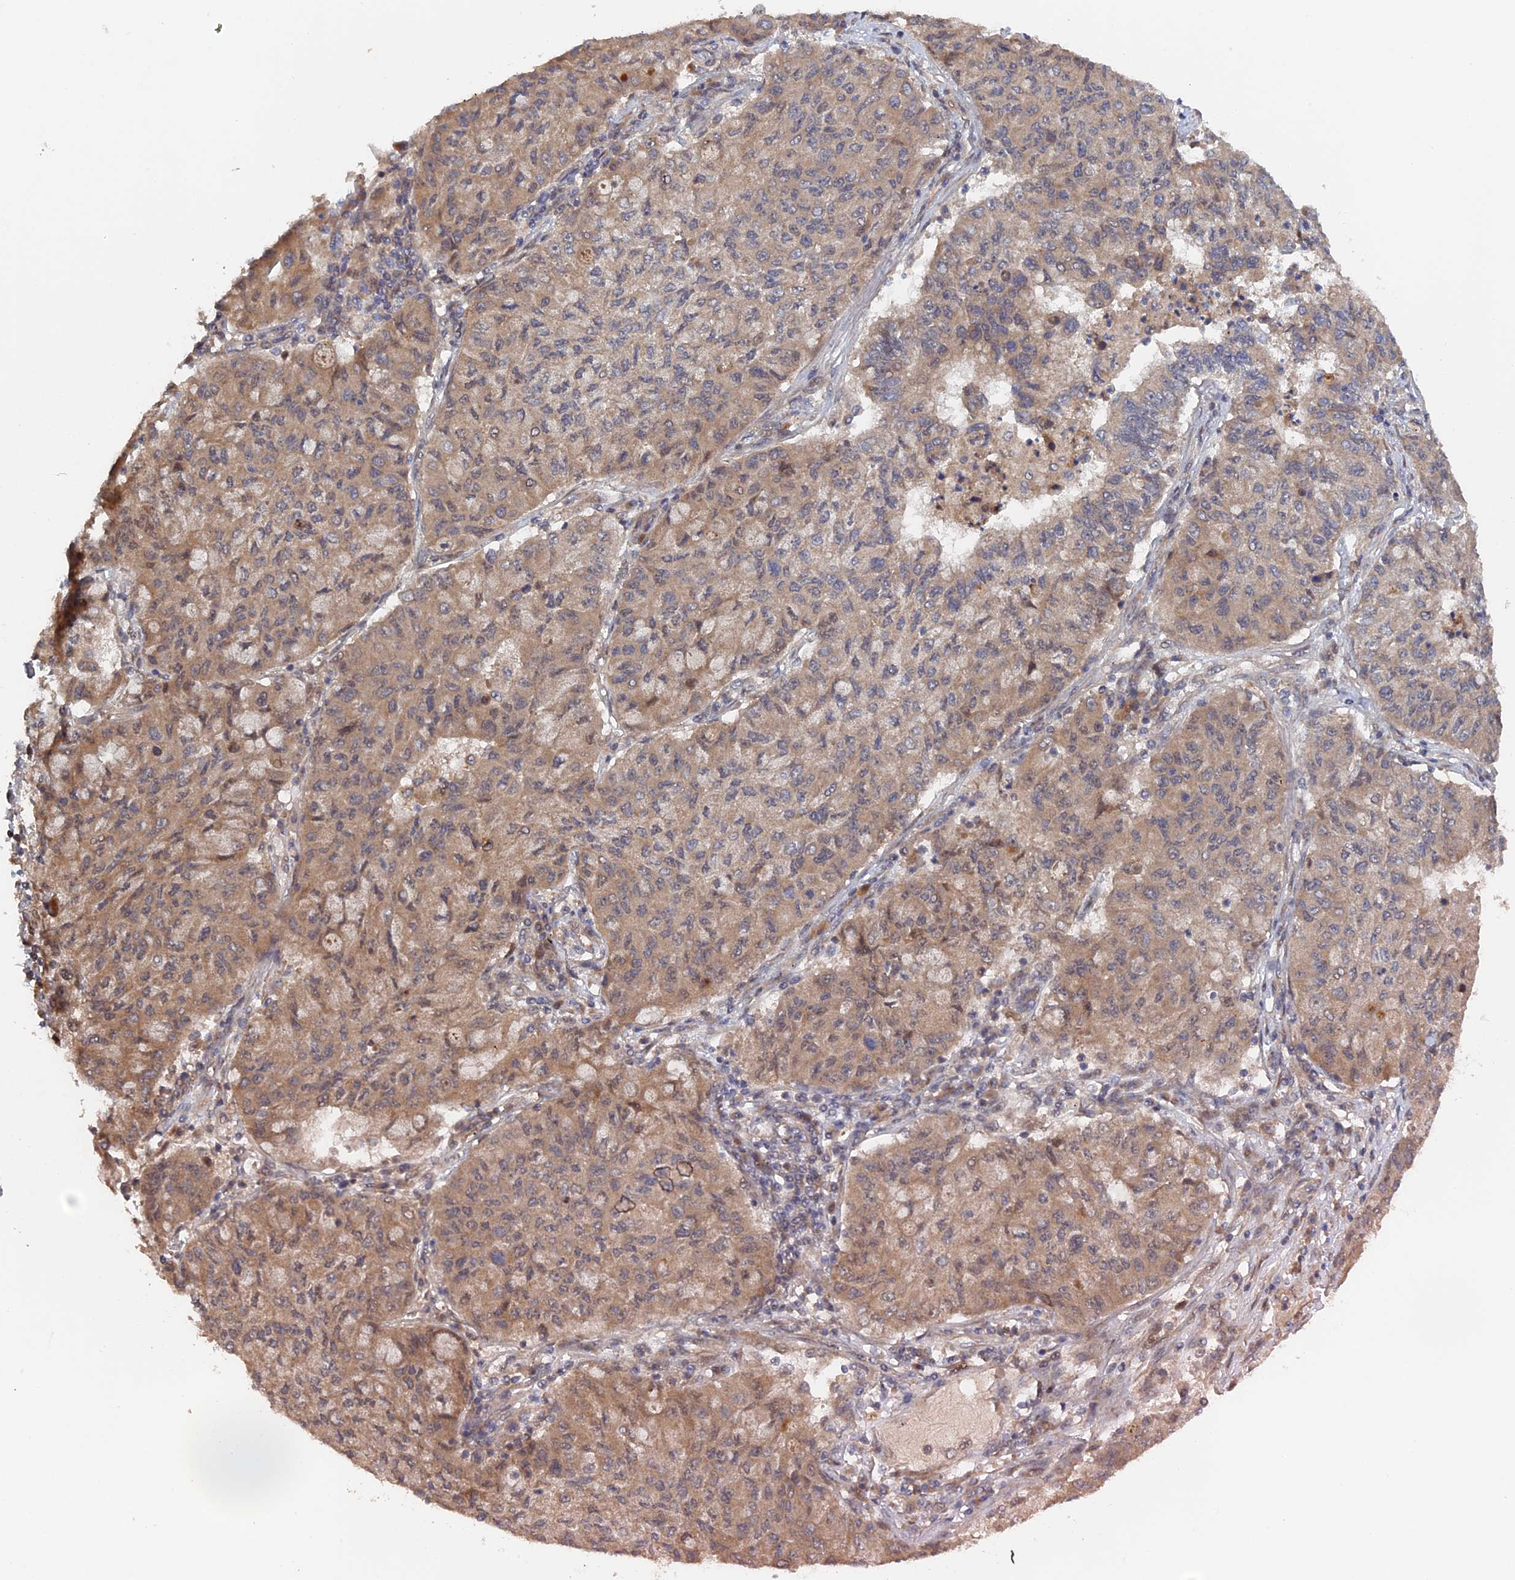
{"staining": {"intensity": "moderate", "quantity": "25%-75%", "location": "cytoplasmic/membranous"}, "tissue": "lung cancer", "cell_type": "Tumor cells", "image_type": "cancer", "snomed": [{"axis": "morphology", "description": "Squamous cell carcinoma, NOS"}, {"axis": "topography", "description": "Lung"}], "caption": "Protein expression analysis of lung cancer demonstrates moderate cytoplasmic/membranous positivity in approximately 25%-75% of tumor cells.", "gene": "ELOVL6", "patient": {"sex": "male", "age": 74}}